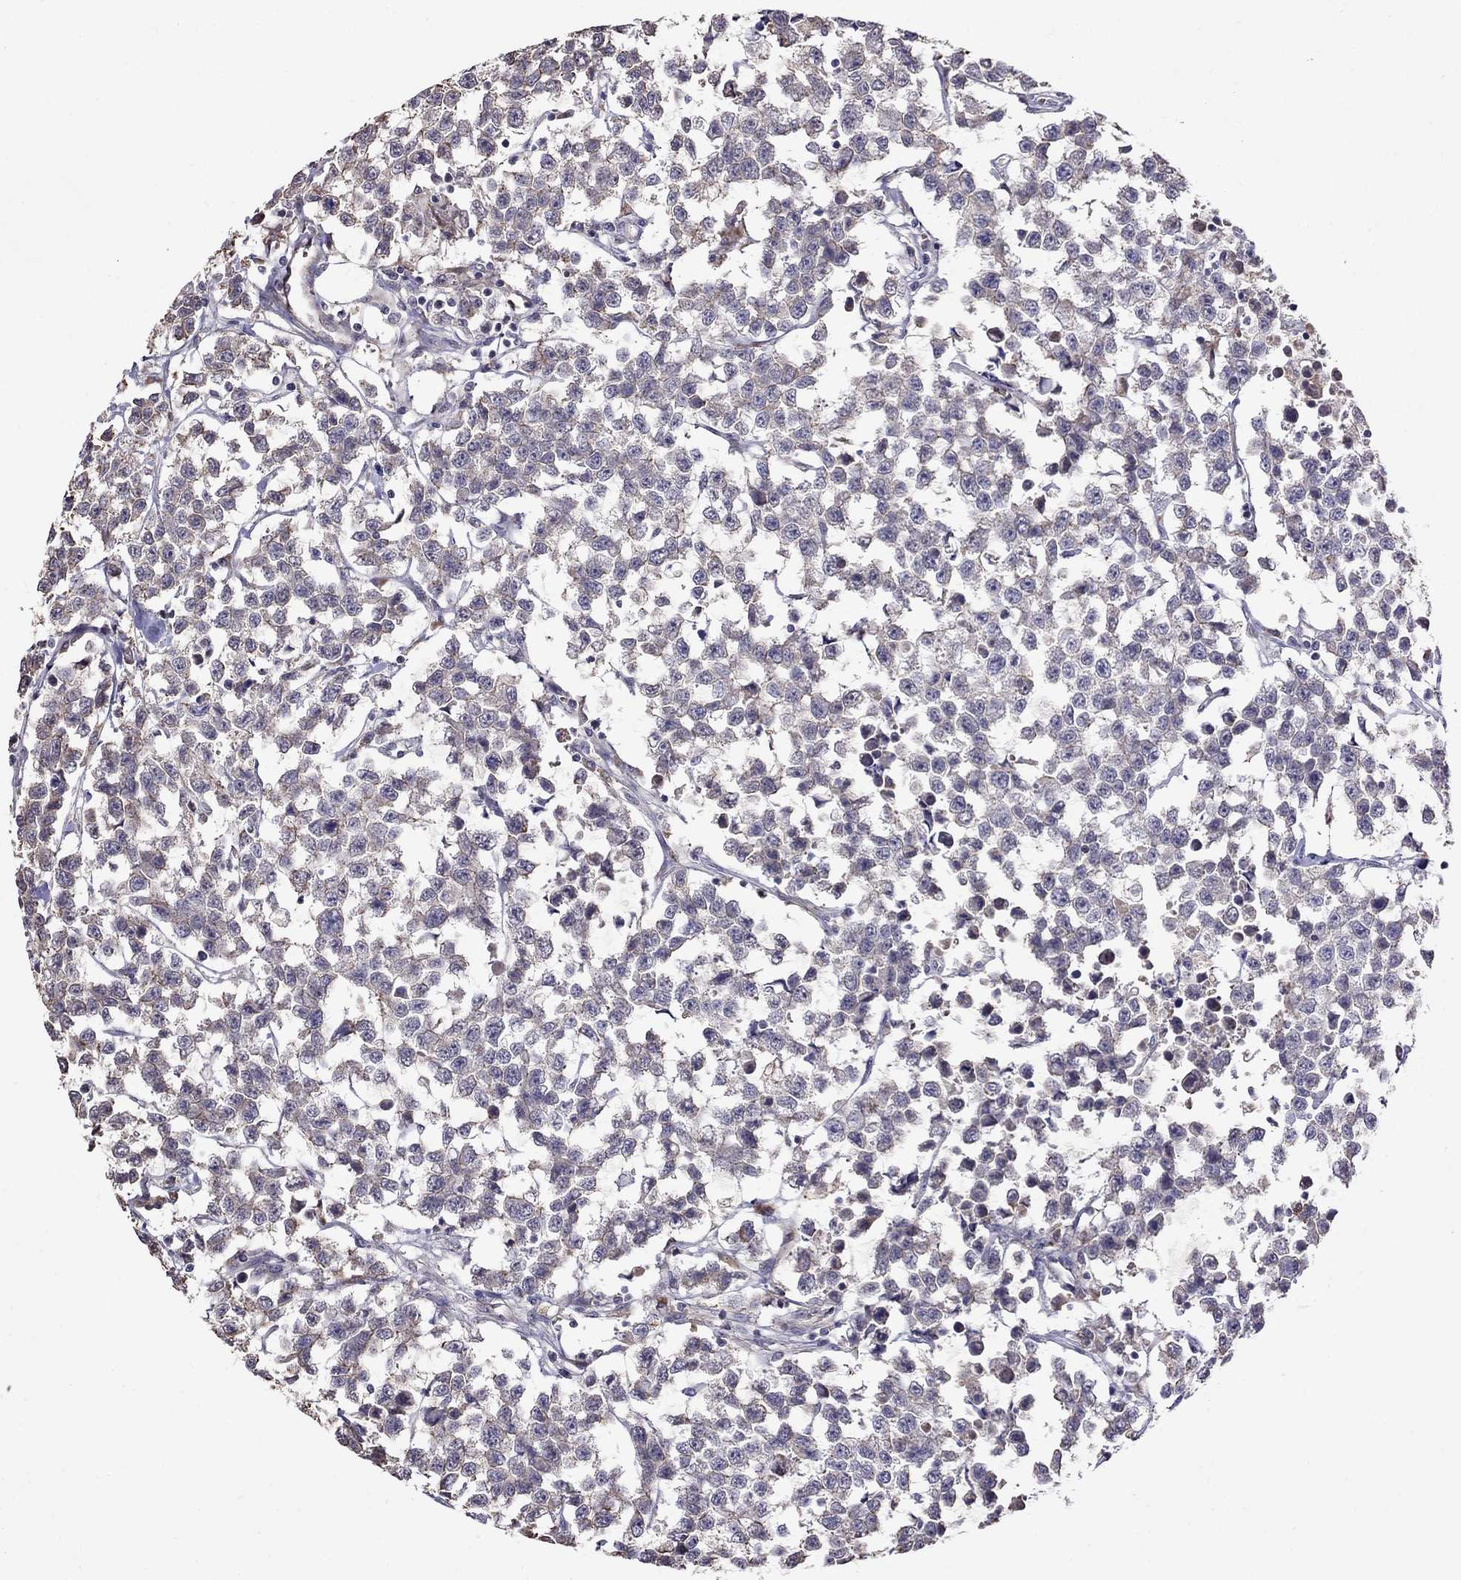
{"staining": {"intensity": "negative", "quantity": "none", "location": "none"}, "tissue": "testis cancer", "cell_type": "Tumor cells", "image_type": "cancer", "snomed": [{"axis": "morphology", "description": "Seminoma, NOS"}, {"axis": "topography", "description": "Testis"}], "caption": "DAB immunohistochemical staining of testis cancer exhibits no significant positivity in tumor cells. Brightfield microscopy of IHC stained with DAB (brown) and hematoxylin (blue), captured at high magnification.", "gene": "ADAM28", "patient": {"sex": "male", "age": 59}}